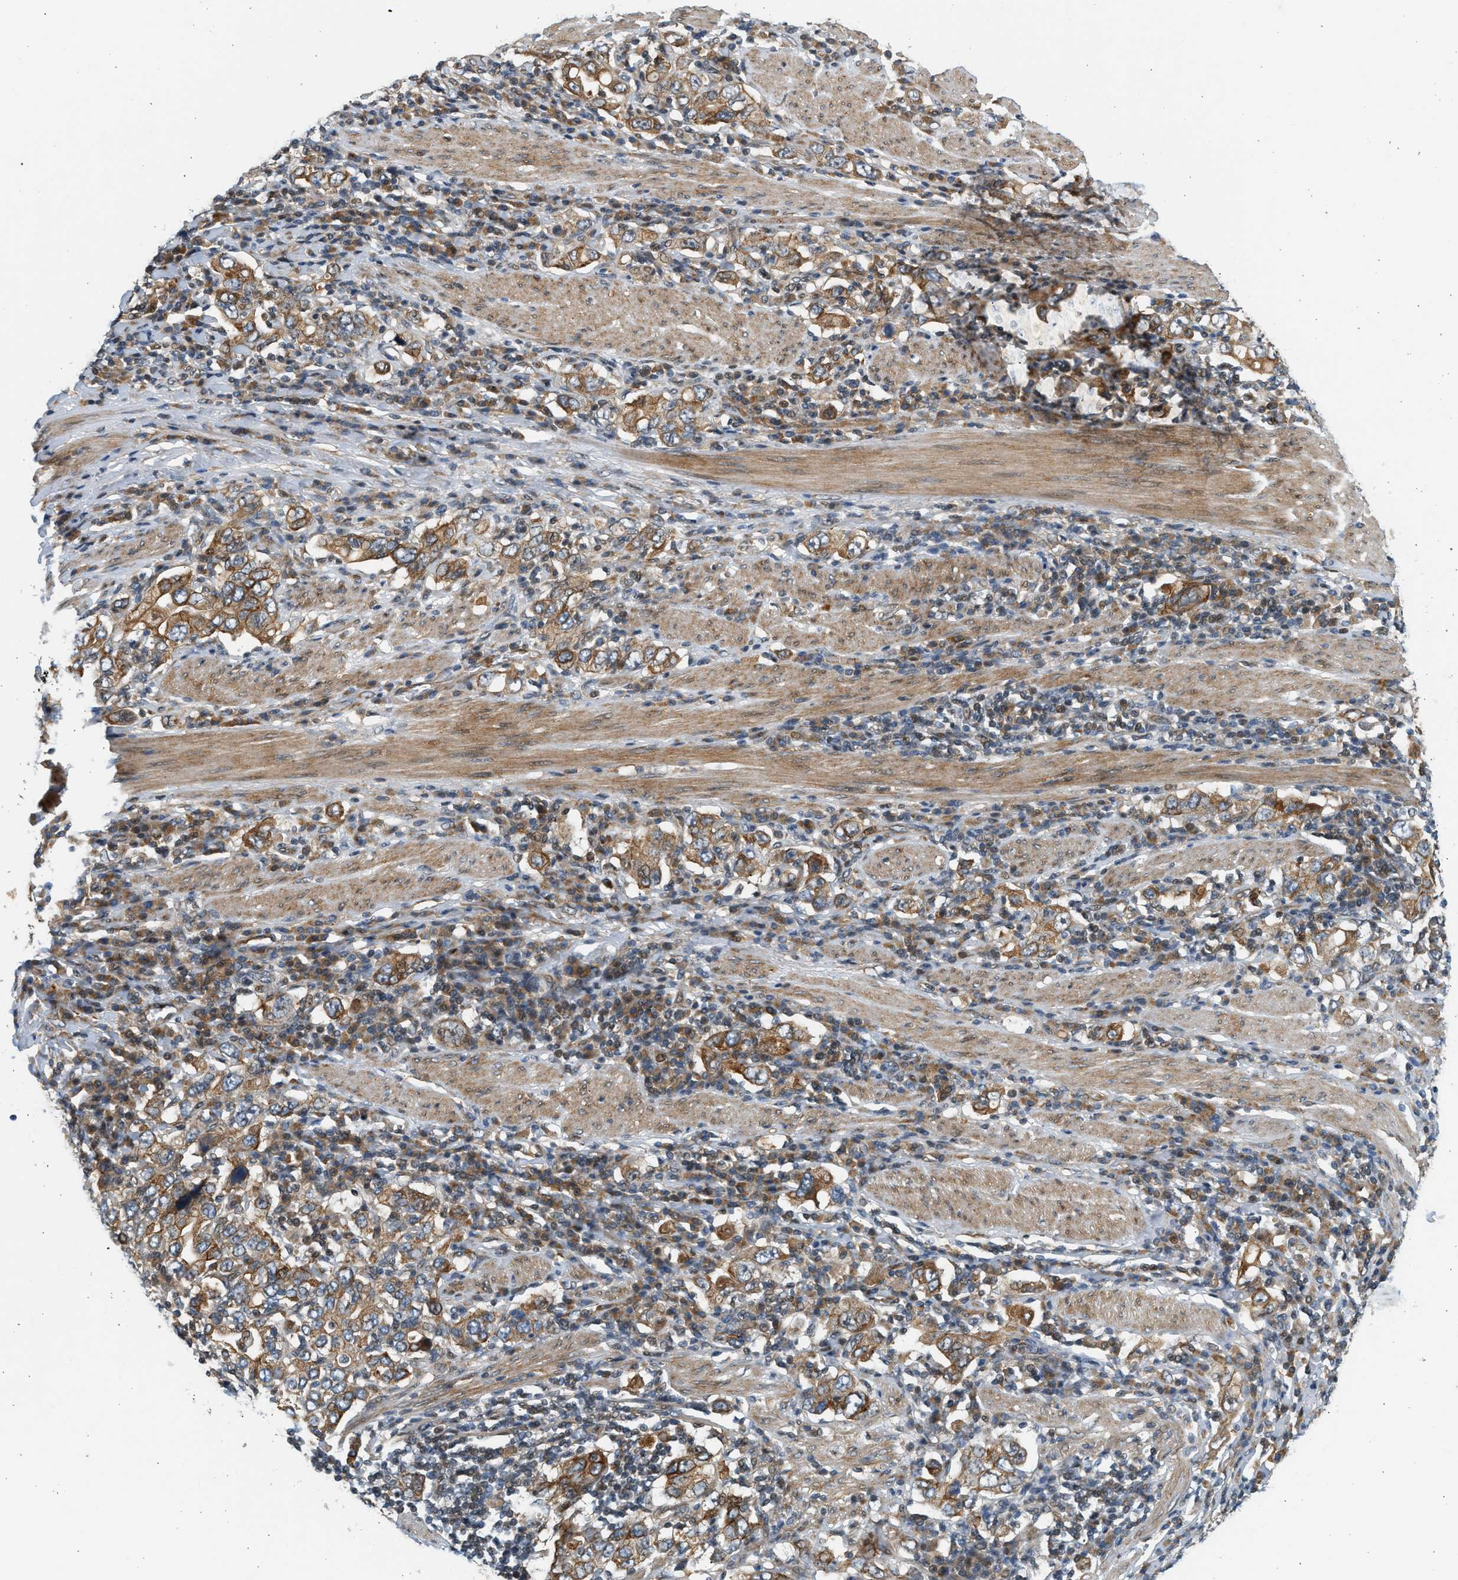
{"staining": {"intensity": "moderate", "quantity": ">75%", "location": "cytoplasmic/membranous"}, "tissue": "stomach cancer", "cell_type": "Tumor cells", "image_type": "cancer", "snomed": [{"axis": "morphology", "description": "Adenocarcinoma, NOS"}, {"axis": "topography", "description": "Stomach, upper"}], "caption": "DAB (3,3'-diaminobenzidine) immunohistochemical staining of human stomach cancer (adenocarcinoma) reveals moderate cytoplasmic/membranous protein positivity in approximately >75% of tumor cells. The staining was performed using DAB to visualize the protein expression in brown, while the nuclei were stained in blue with hematoxylin (Magnification: 20x).", "gene": "NRSN2", "patient": {"sex": "male", "age": 62}}